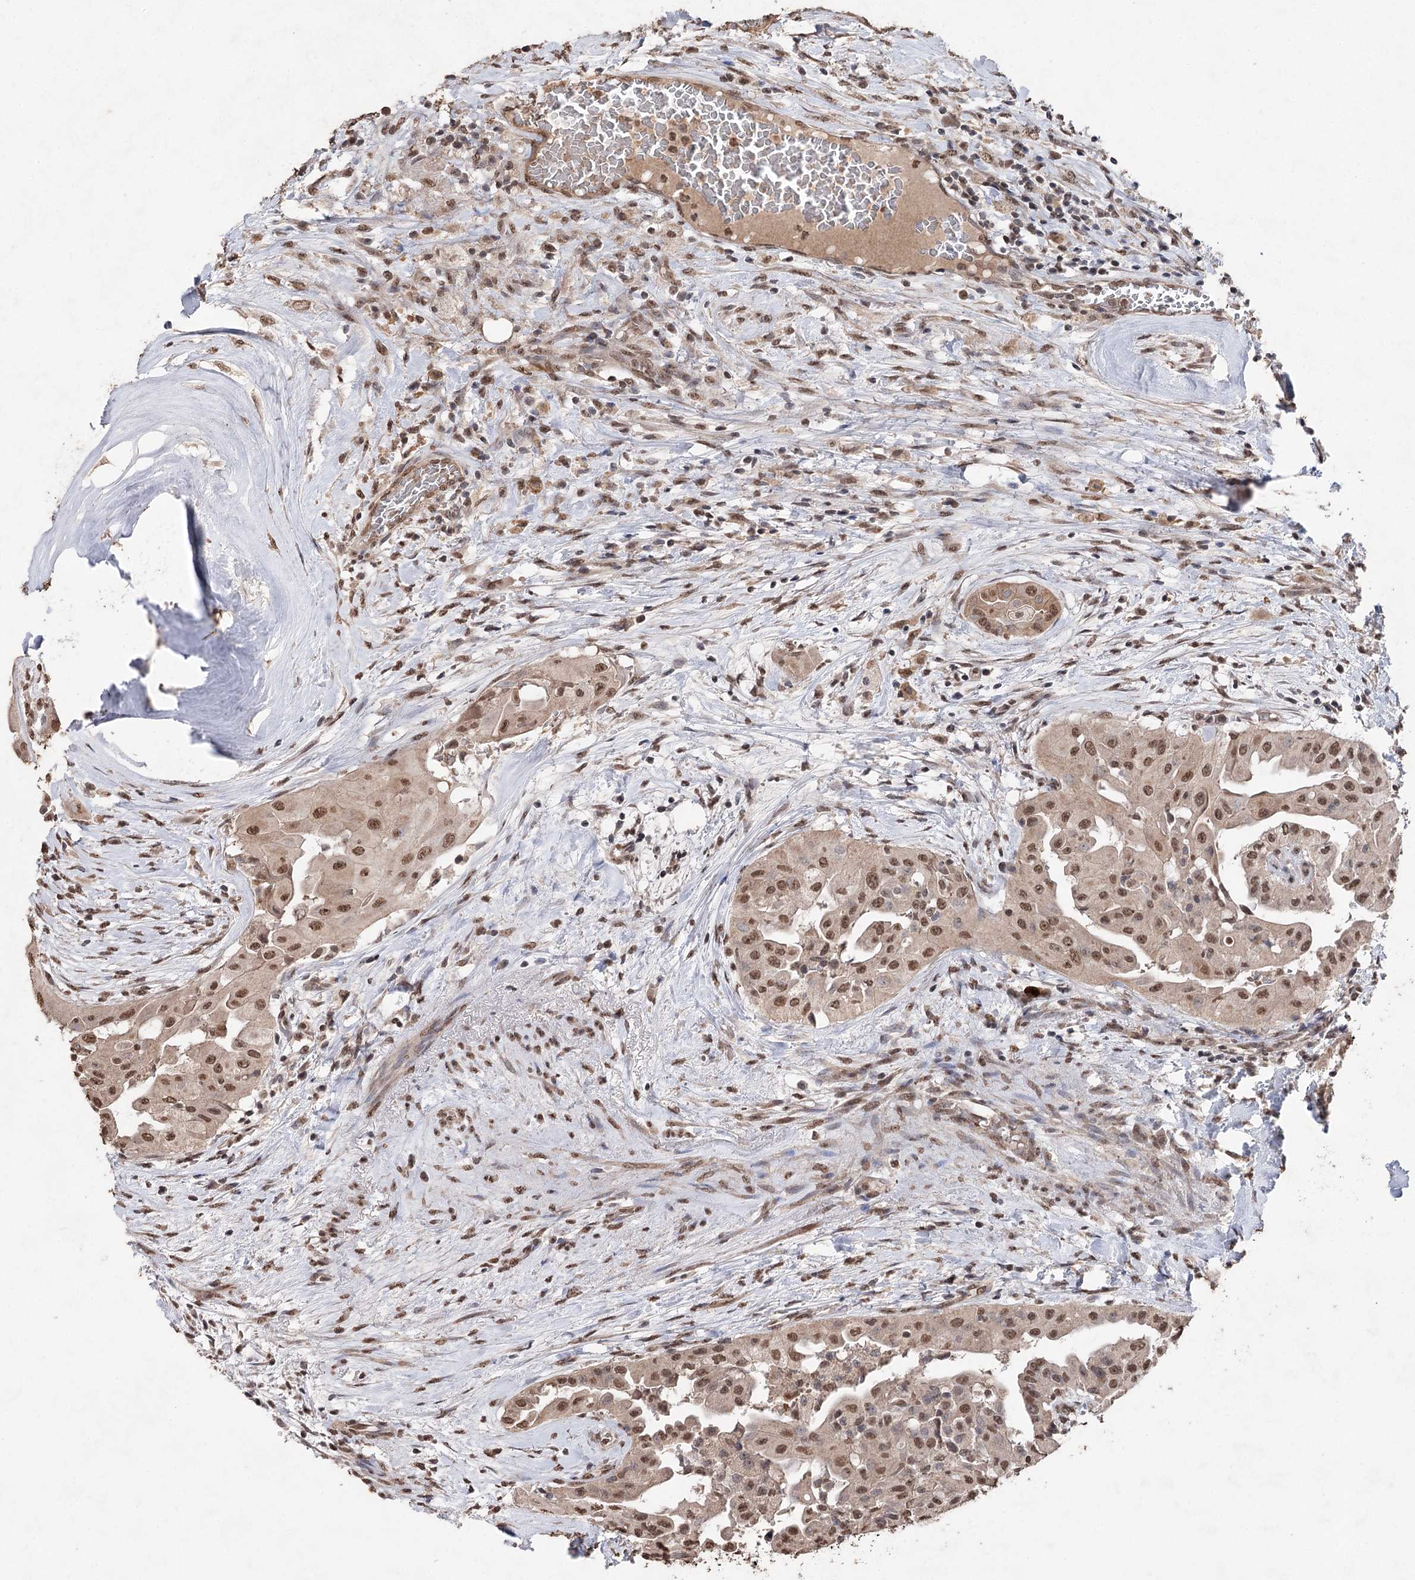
{"staining": {"intensity": "moderate", "quantity": ">75%", "location": "nuclear"}, "tissue": "thyroid cancer", "cell_type": "Tumor cells", "image_type": "cancer", "snomed": [{"axis": "morphology", "description": "Papillary adenocarcinoma, NOS"}, {"axis": "topography", "description": "Thyroid gland"}], "caption": "High-power microscopy captured an IHC photomicrograph of thyroid cancer (papillary adenocarcinoma), revealing moderate nuclear positivity in approximately >75% of tumor cells.", "gene": "ATG14", "patient": {"sex": "female", "age": 59}}